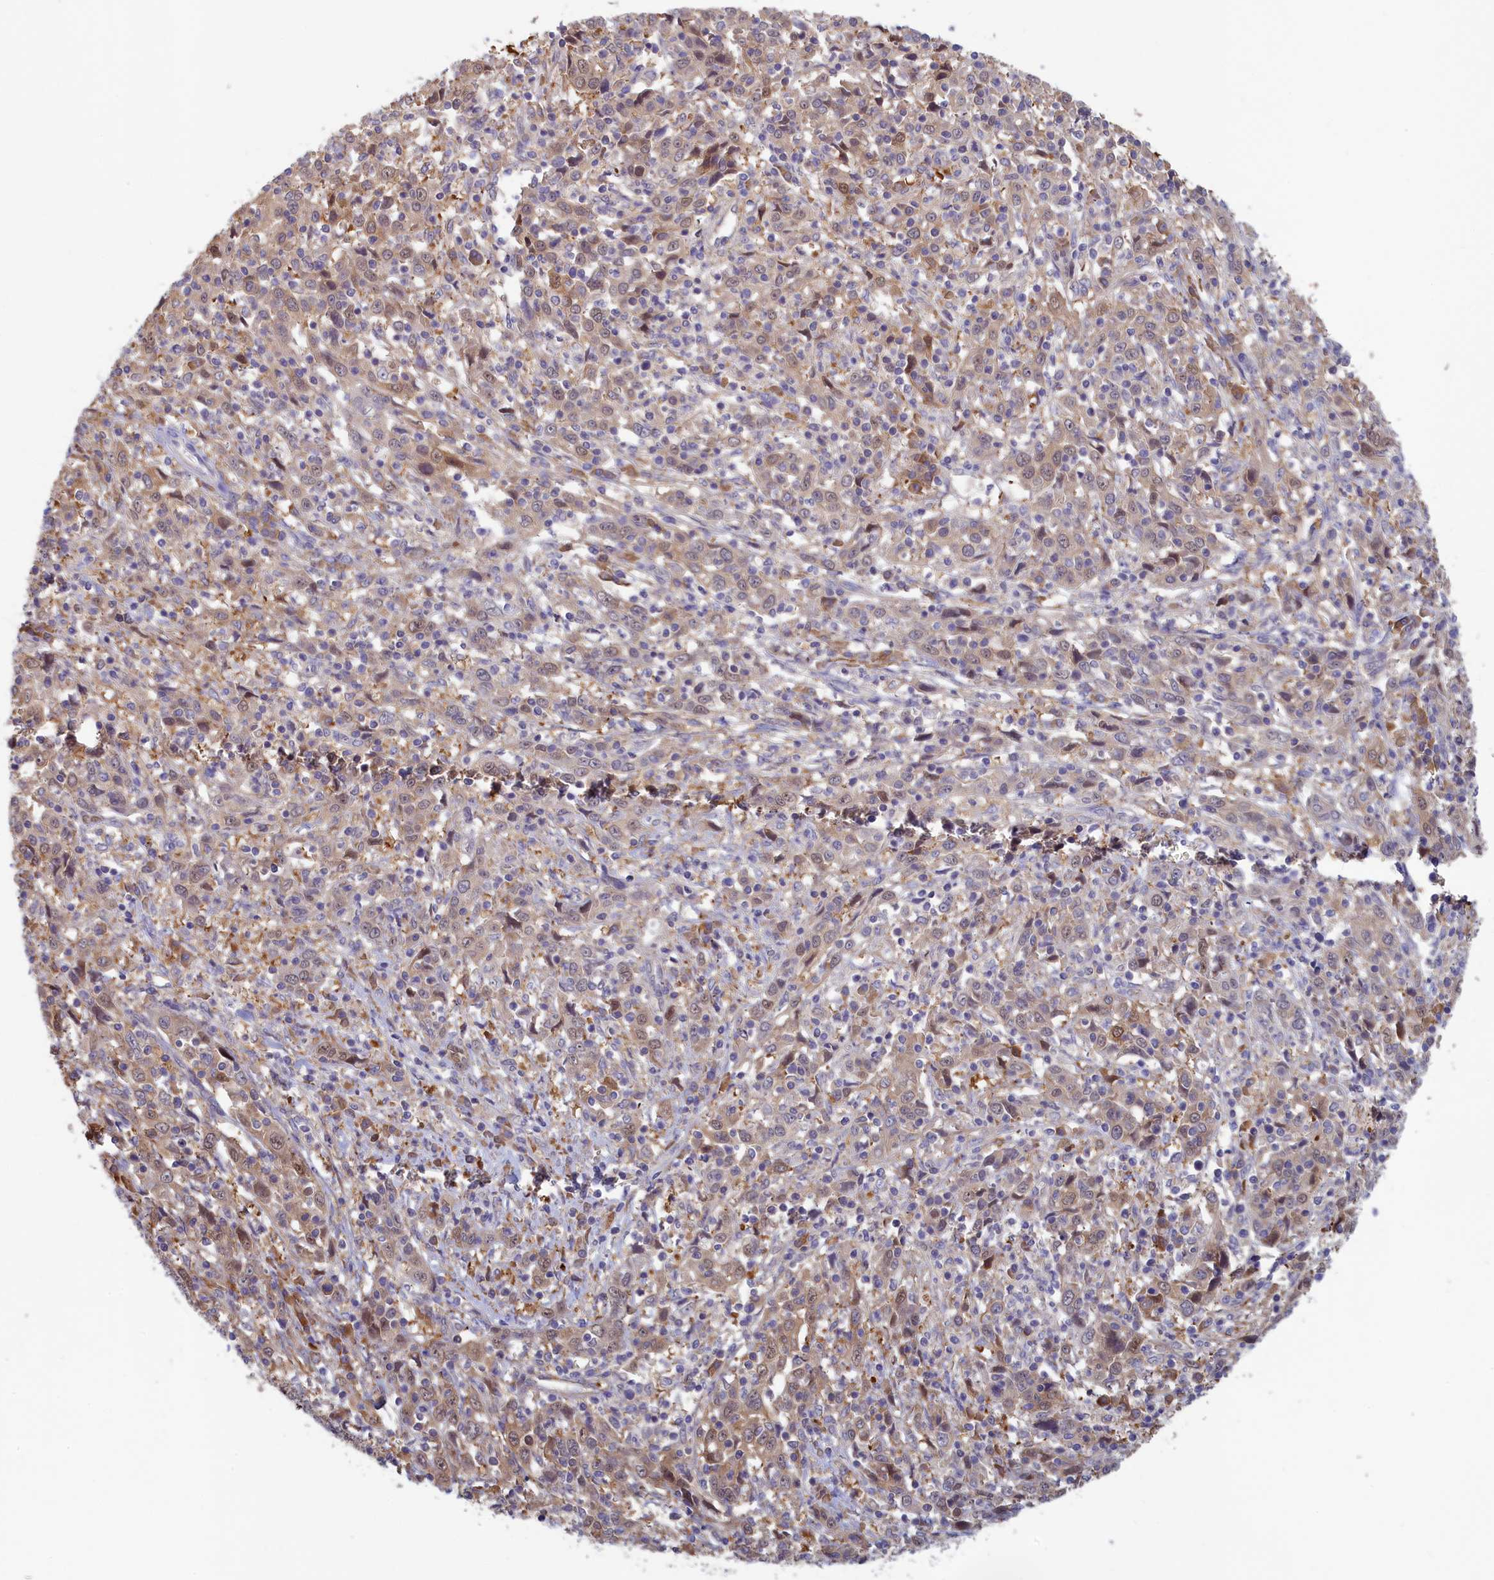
{"staining": {"intensity": "weak", "quantity": "<25%", "location": "cytoplasmic/membranous,nuclear"}, "tissue": "cervical cancer", "cell_type": "Tumor cells", "image_type": "cancer", "snomed": [{"axis": "morphology", "description": "Squamous cell carcinoma, NOS"}, {"axis": "topography", "description": "Cervix"}], "caption": "DAB (3,3'-diaminobenzidine) immunohistochemical staining of human cervical cancer displays no significant positivity in tumor cells. (Stains: DAB IHC with hematoxylin counter stain, Microscopy: brightfield microscopy at high magnification).", "gene": "SYNDIG1L", "patient": {"sex": "female", "age": 46}}